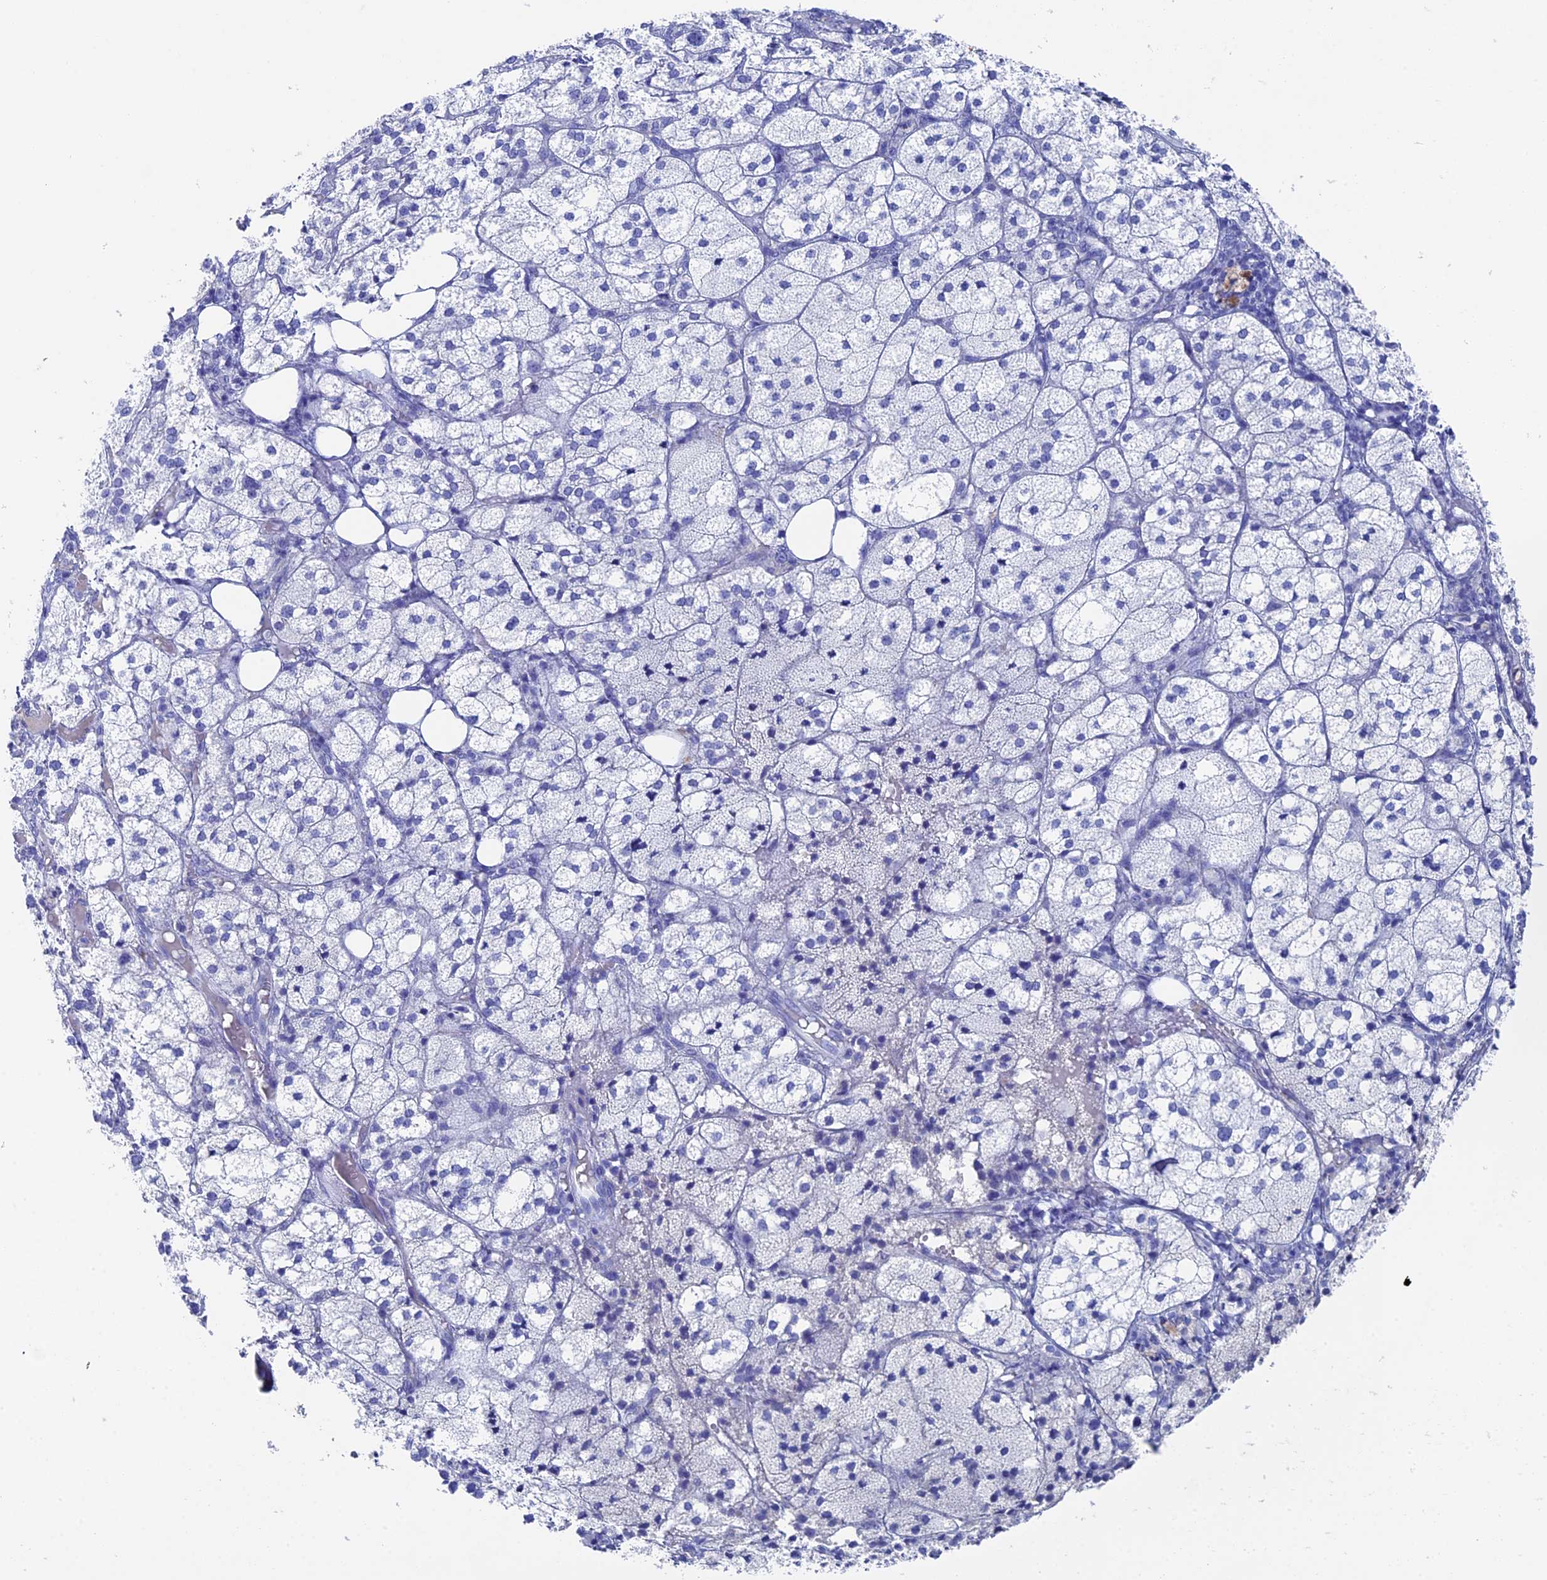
{"staining": {"intensity": "negative", "quantity": "none", "location": "none"}, "tissue": "adrenal gland", "cell_type": "Glandular cells", "image_type": "normal", "snomed": [{"axis": "morphology", "description": "Normal tissue, NOS"}, {"axis": "topography", "description": "Adrenal gland"}], "caption": "The micrograph displays no staining of glandular cells in normal adrenal gland.", "gene": "UNC119", "patient": {"sex": "female", "age": 61}}